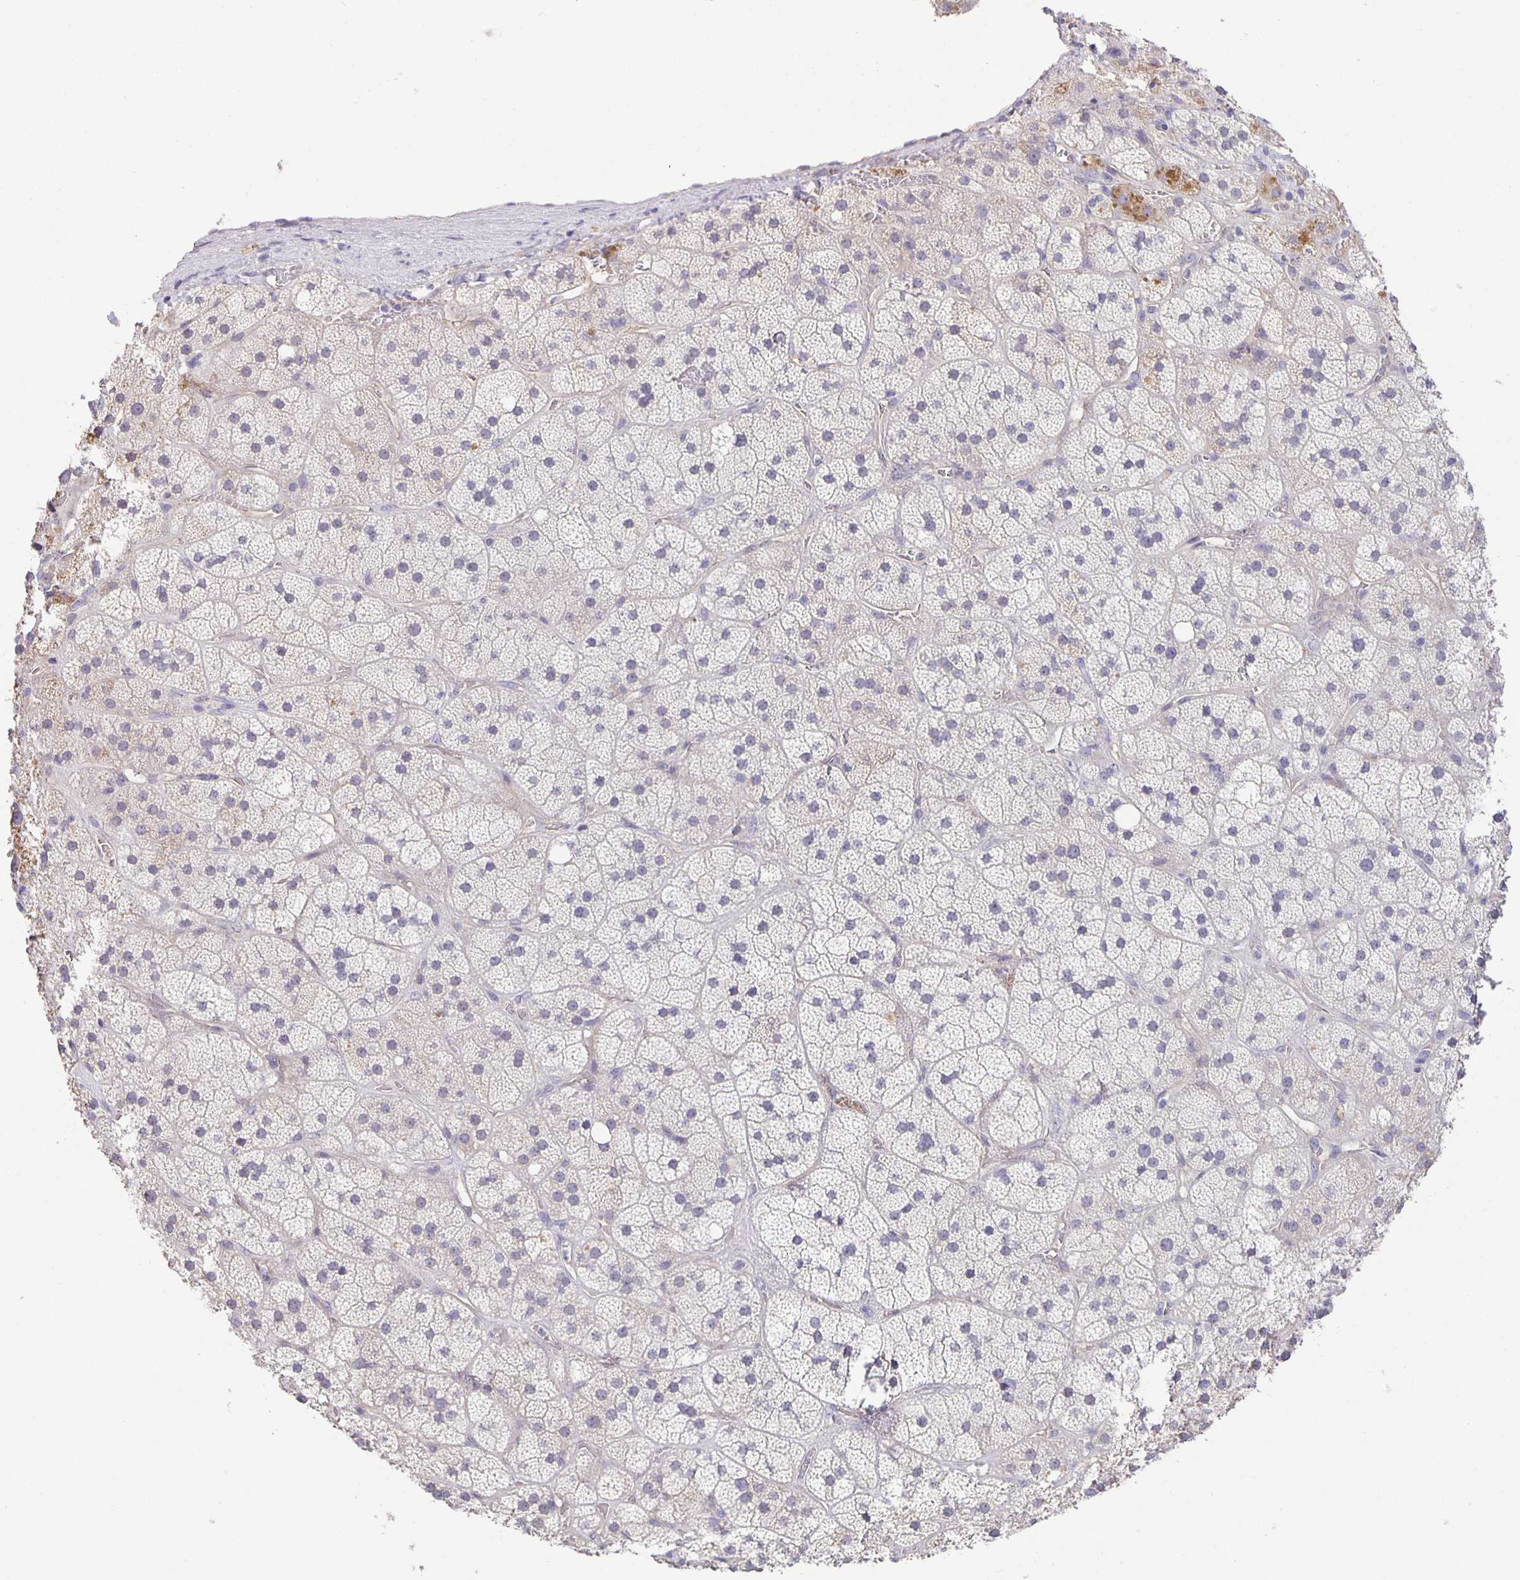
{"staining": {"intensity": "negative", "quantity": "none", "location": "none"}, "tissue": "adrenal gland", "cell_type": "Glandular cells", "image_type": "normal", "snomed": [{"axis": "morphology", "description": "Normal tissue, NOS"}, {"axis": "topography", "description": "Adrenal gland"}], "caption": "IHC image of normal human adrenal gland stained for a protein (brown), which demonstrates no positivity in glandular cells.", "gene": "PTPN3", "patient": {"sex": "male", "age": 57}}